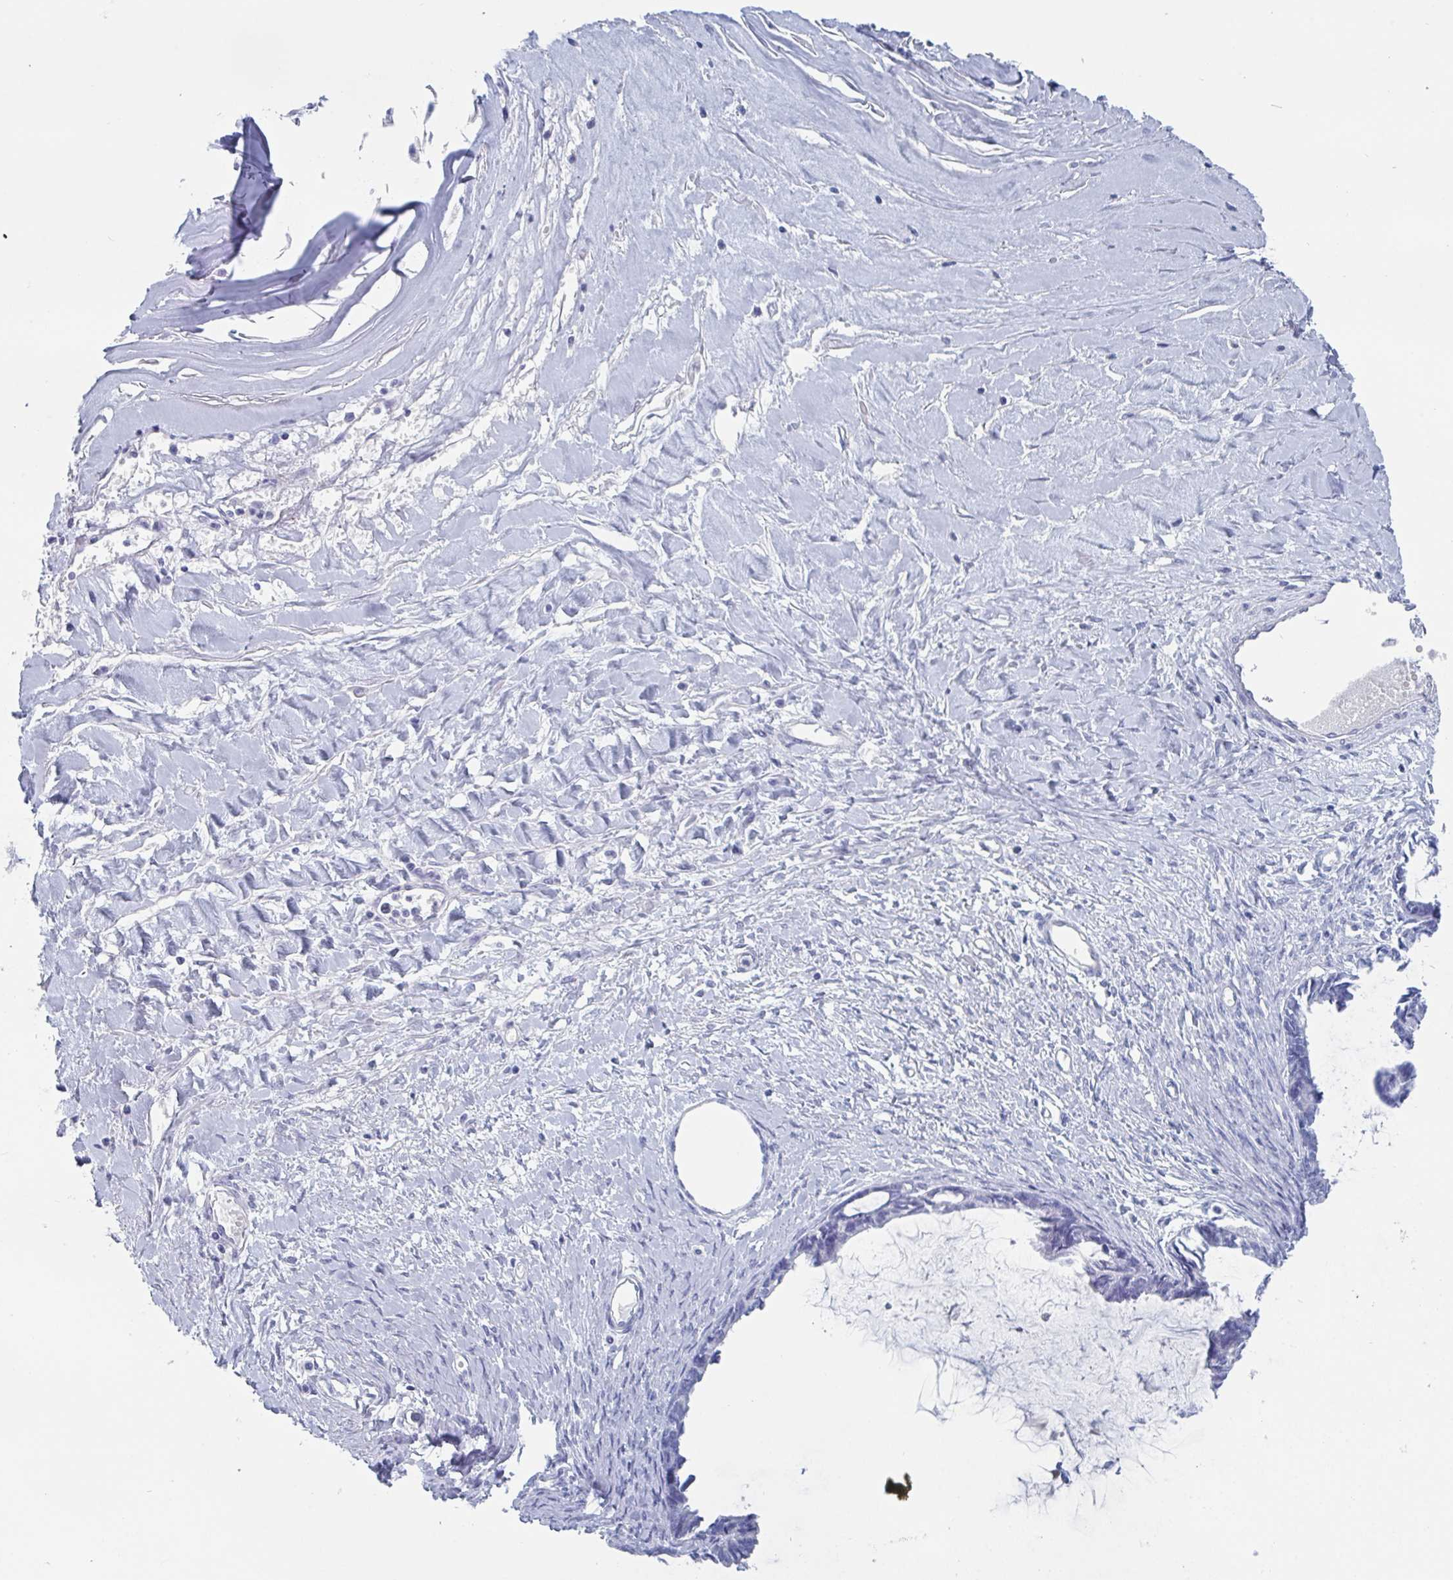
{"staining": {"intensity": "negative", "quantity": "none", "location": "none"}, "tissue": "ovarian cancer", "cell_type": "Tumor cells", "image_type": "cancer", "snomed": [{"axis": "morphology", "description": "Cystadenocarcinoma, mucinous, NOS"}, {"axis": "topography", "description": "Ovary"}], "caption": "Micrograph shows no protein expression in tumor cells of ovarian mucinous cystadenocarcinoma tissue.", "gene": "DPEP3", "patient": {"sex": "female", "age": 61}}